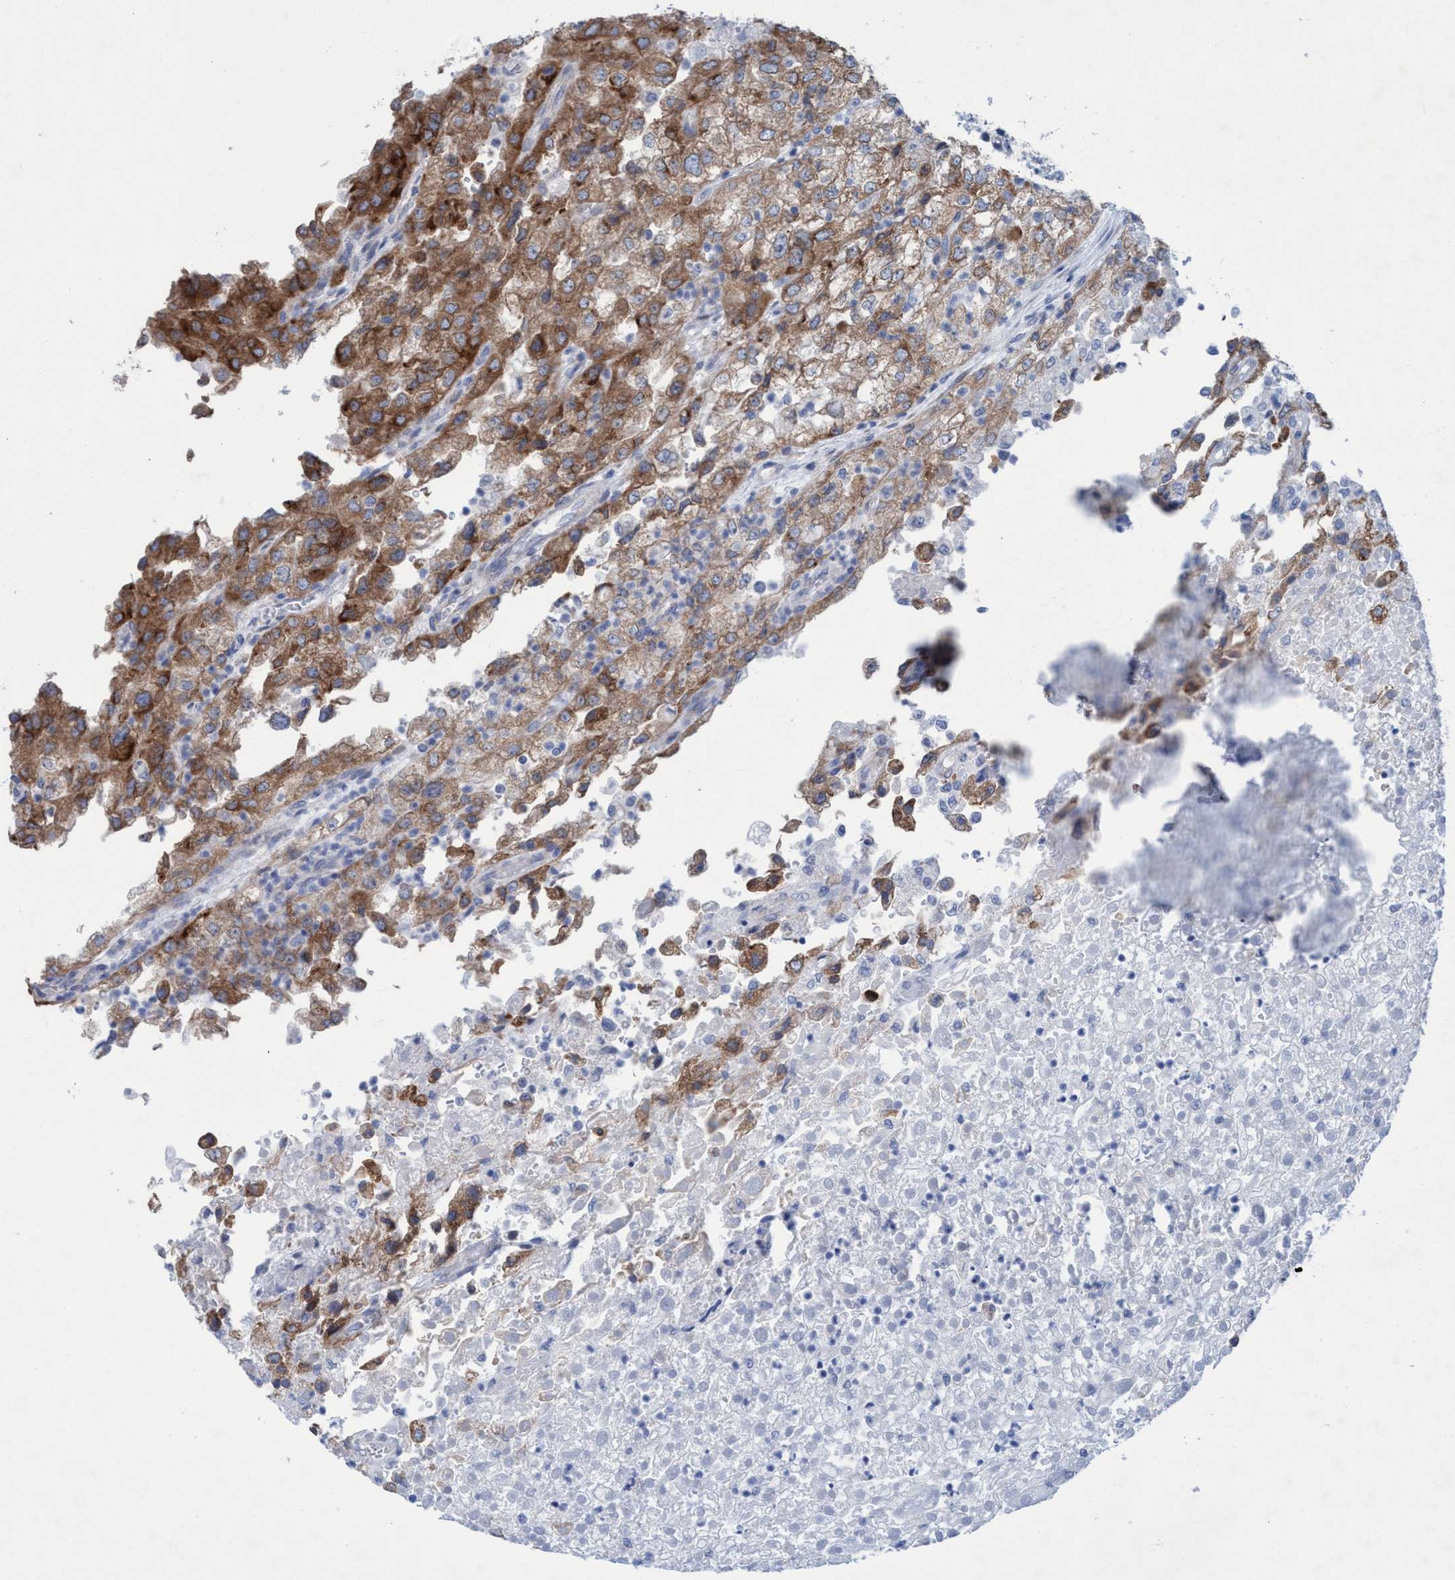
{"staining": {"intensity": "moderate", "quantity": ">75%", "location": "cytoplasmic/membranous"}, "tissue": "renal cancer", "cell_type": "Tumor cells", "image_type": "cancer", "snomed": [{"axis": "morphology", "description": "Adenocarcinoma, NOS"}, {"axis": "topography", "description": "Kidney"}], "caption": "Protein analysis of adenocarcinoma (renal) tissue reveals moderate cytoplasmic/membranous staining in about >75% of tumor cells.", "gene": "RSAD1", "patient": {"sex": "female", "age": 54}}